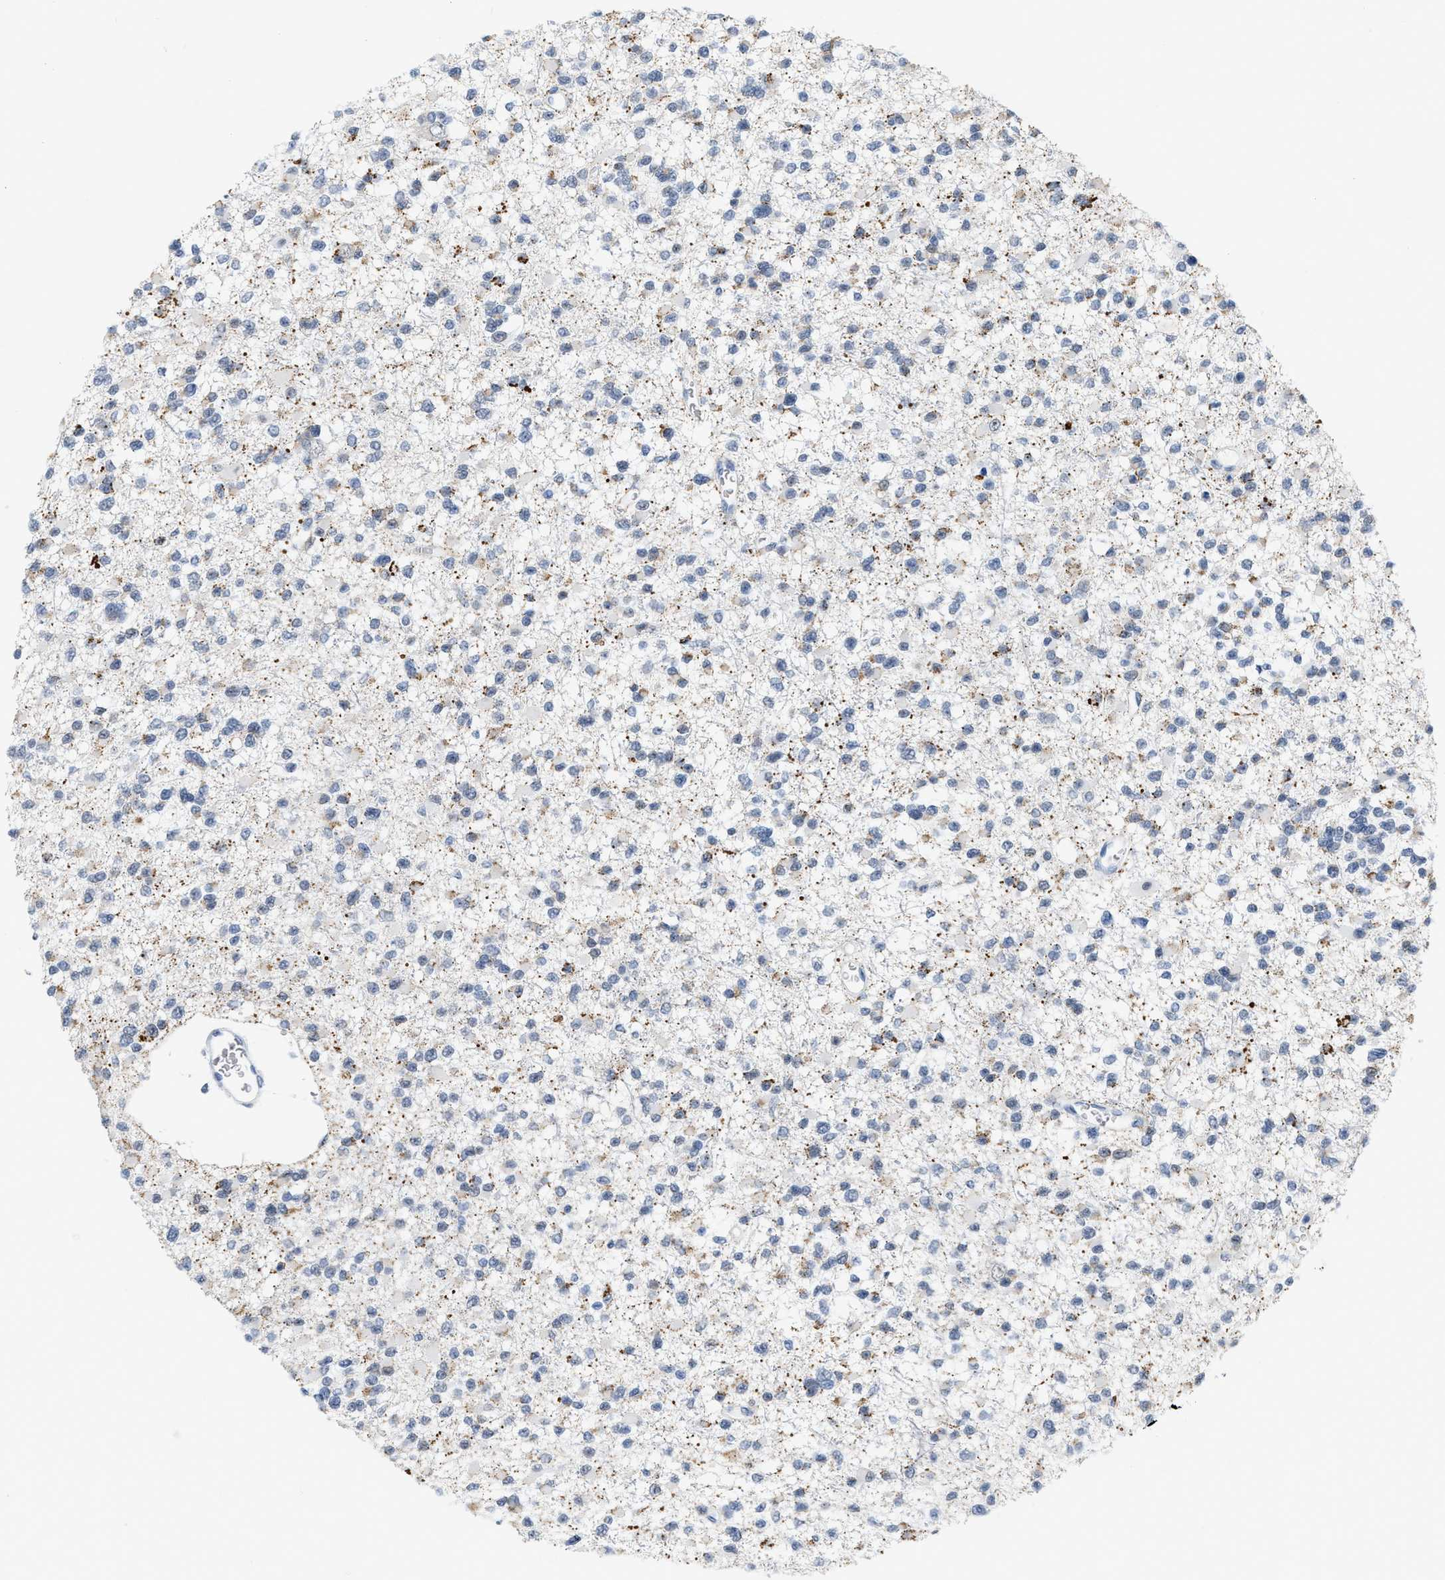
{"staining": {"intensity": "negative", "quantity": "none", "location": "none"}, "tissue": "glioma", "cell_type": "Tumor cells", "image_type": "cancer", "snomed": [{"axis": "morphology", "description": "Glioma, malignant, Low grade"}, {"axis": "topography", "description": "Brain"}], "caption": "Tumor cells are negative for brown protein staining in low-grade glioma (malignant). (Brightfield microscopy of DAB (3,3'-diaminobenzidine) IHC at high magnification).", "gene": "XIRP1", "patient": {"sex": "female", "age": 22}}